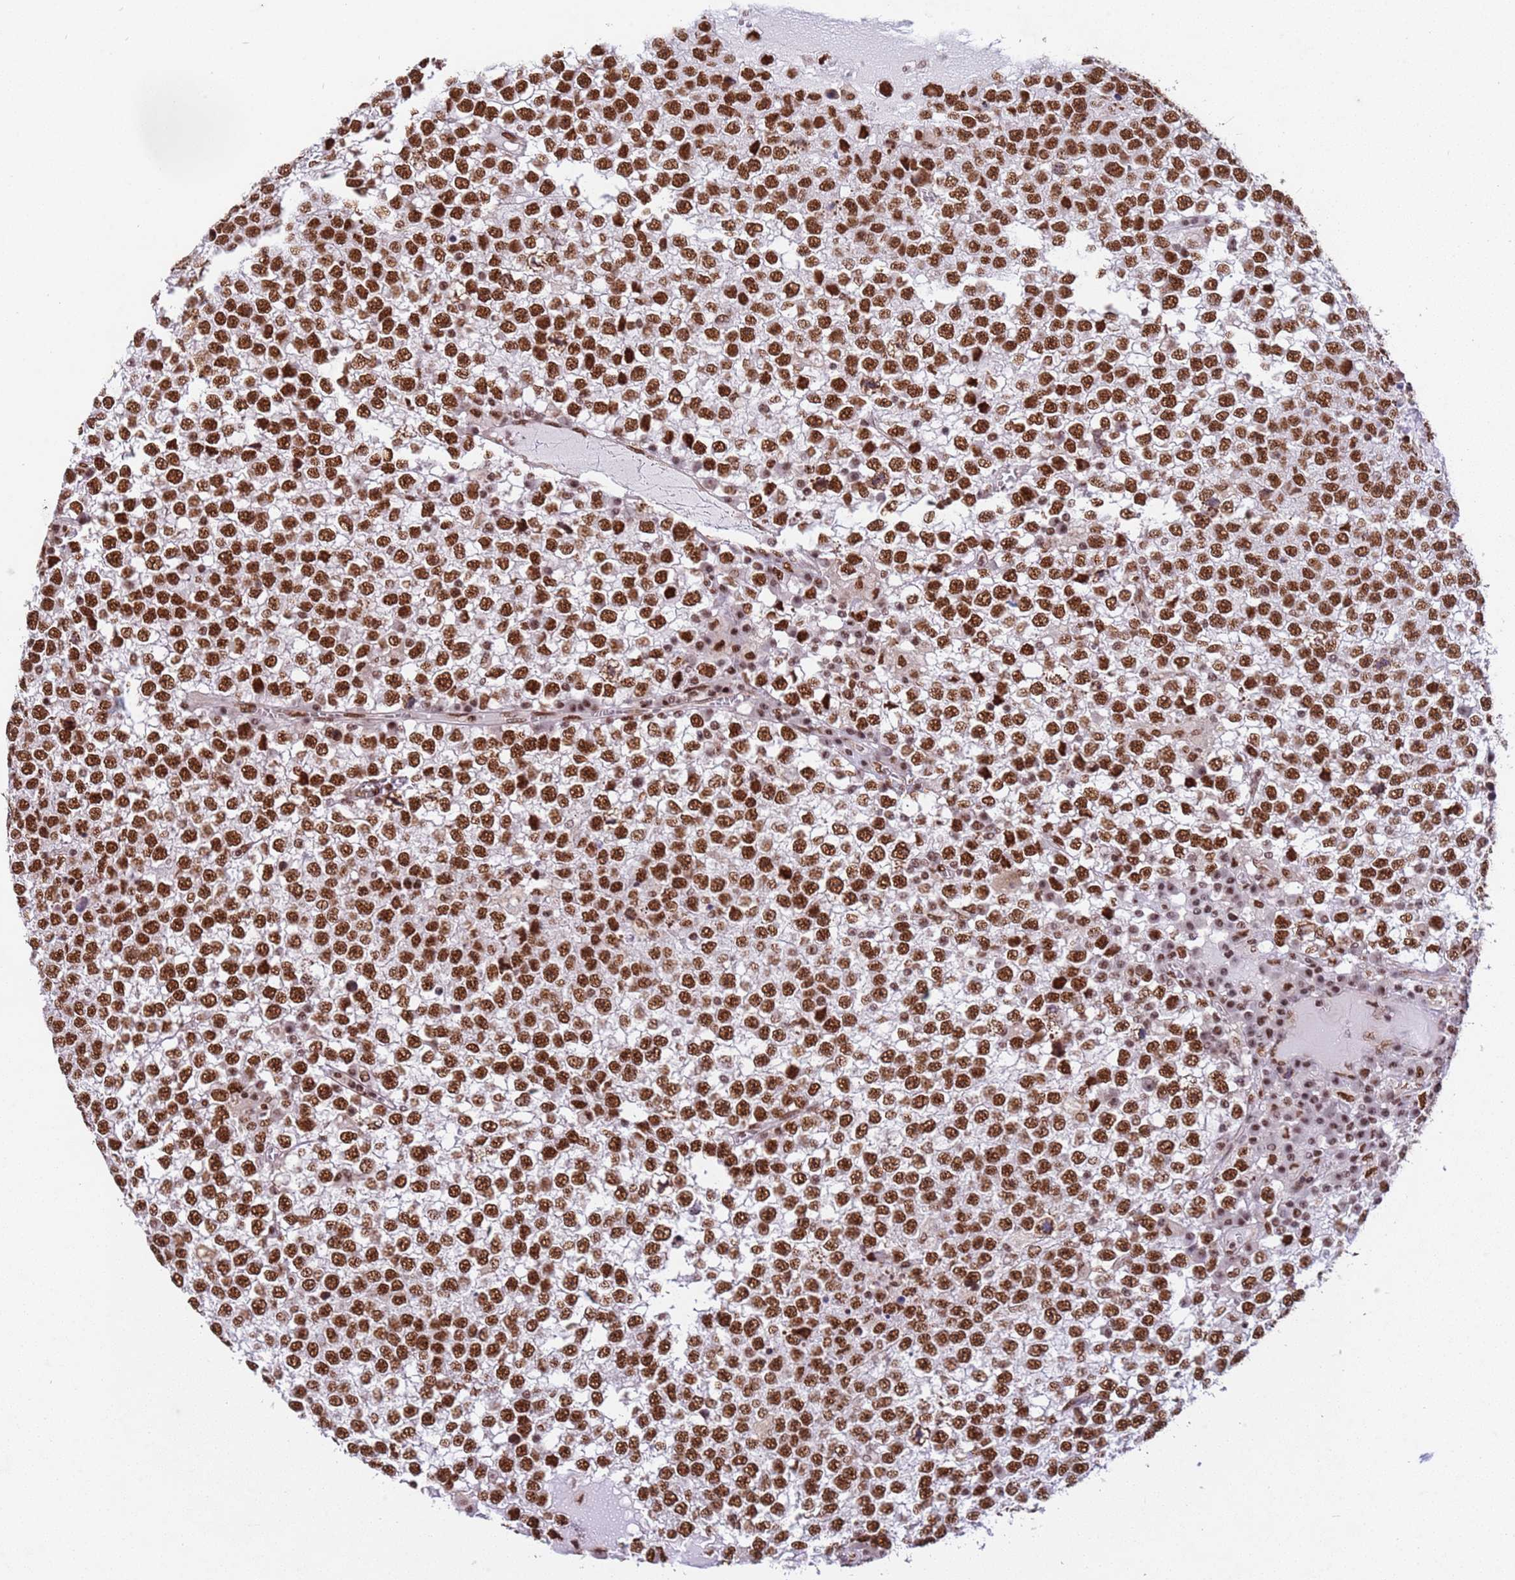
{"staining": {"intensity": "strong", "quantity": ">75%", "location": "nuclear"}, "tissue": "testis cancer", "cell_type": "Tumor cells", "image_type": "cancer", "snomed": [{"axis": "morphology", "description": "Seminoma, NOS"}, {"axis": "topography", "description": "Testis"}], "caption": "Immunohistochemical staining of human testis cancer displays strong nuclear protein staining in approximately >75% of tumor cells. The staining was performed using DAB to visualize the protein expression in brown, while the nuclei were stained in blue with hematoxylin (Magnification: 20x).", "gene": "ESF1", "patient": {"sex": "male", "age": 65}}